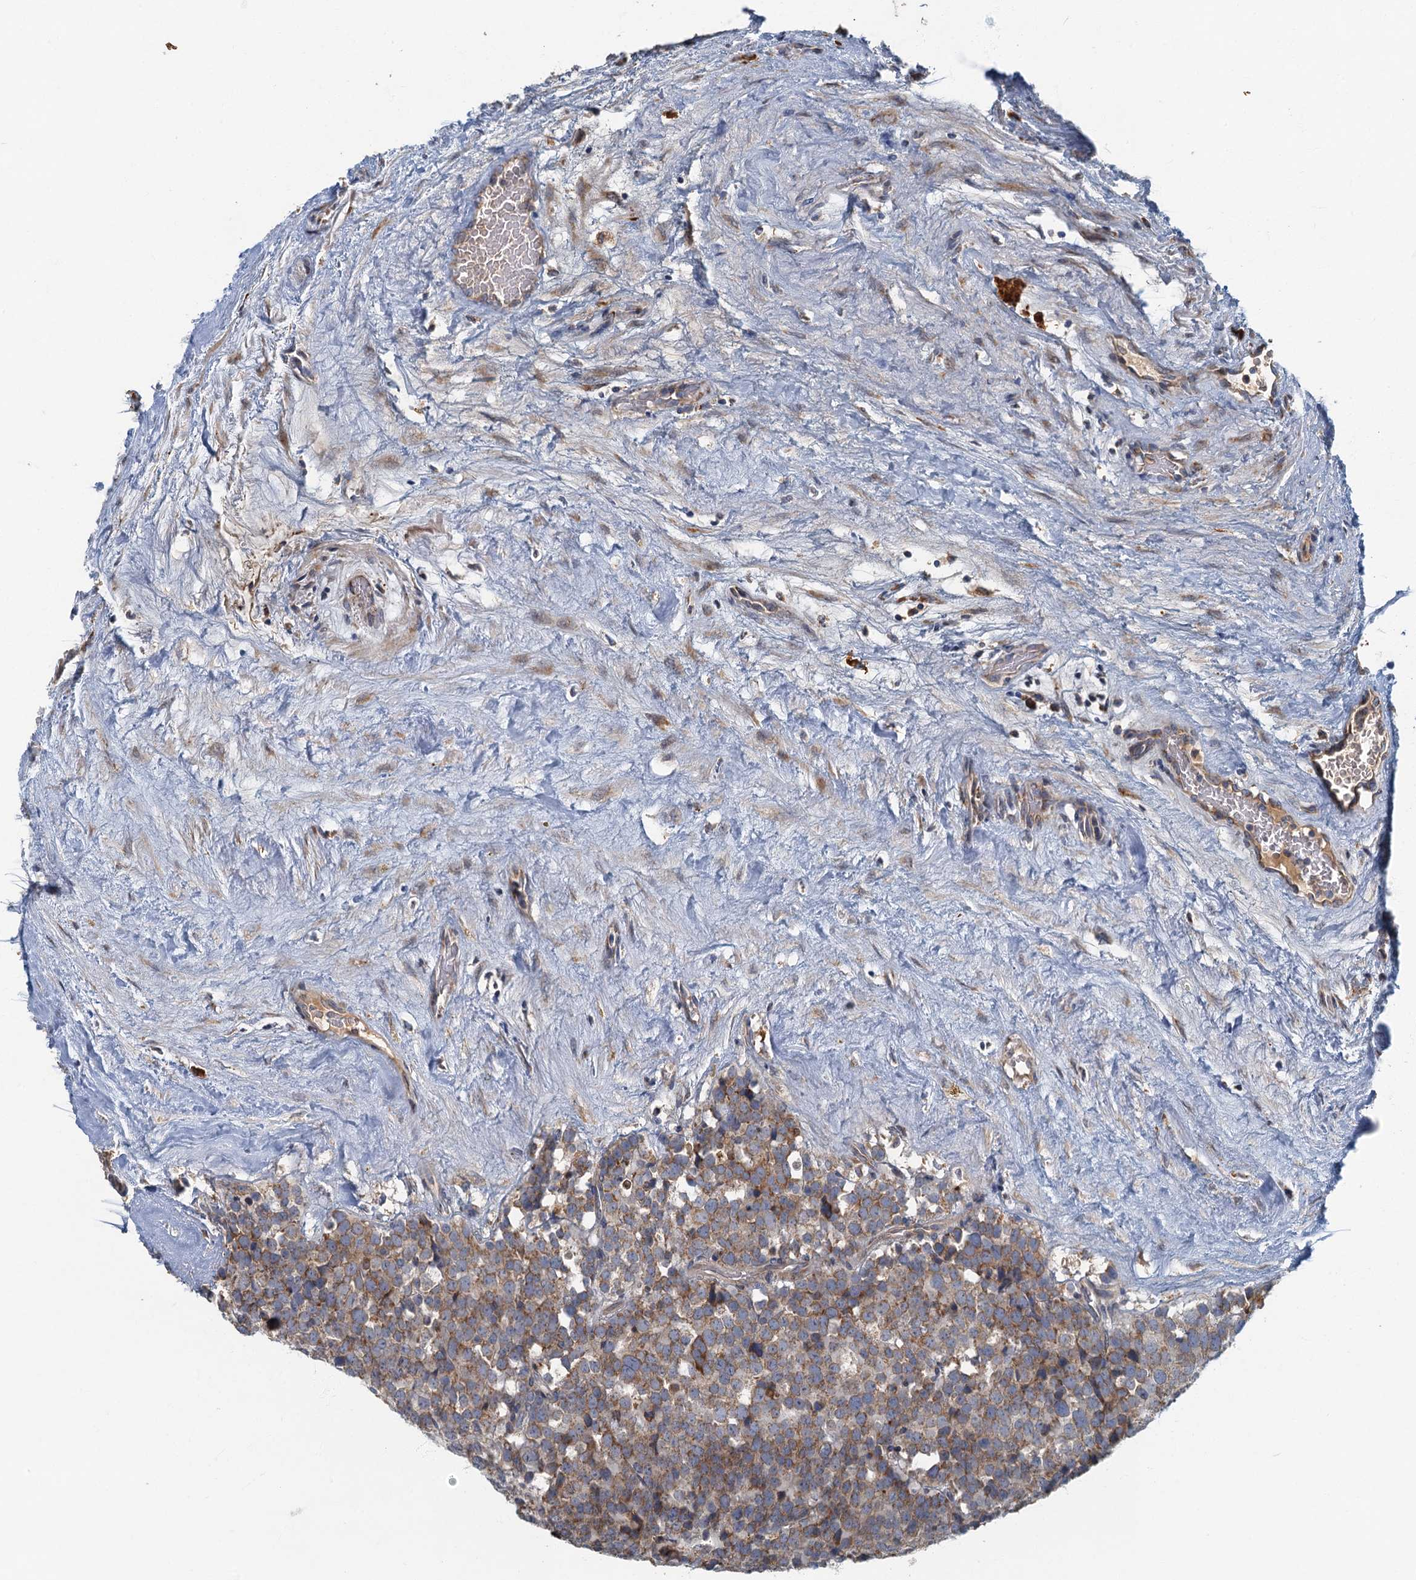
{"staining": {"intensity": "moderate", "quantity": ">75%", "location": "cytoplasmic/membranous"}, "tissue": "testis cancer", "cell_type": "Tumor cells", "image_type": "cancer", "snomed": [{"axis": "morphology", "description": "Seminoma, NOS"}, {"axis": "topography", "description": "Testis"}], "caption": "Brown immunohistochemical staining in testis cancer displays moderate cytoplasmic/membranous staining in about >75% of tumor cells.", "gene": "SPDYC", "patient": {"sex": "male", "age": 71}}